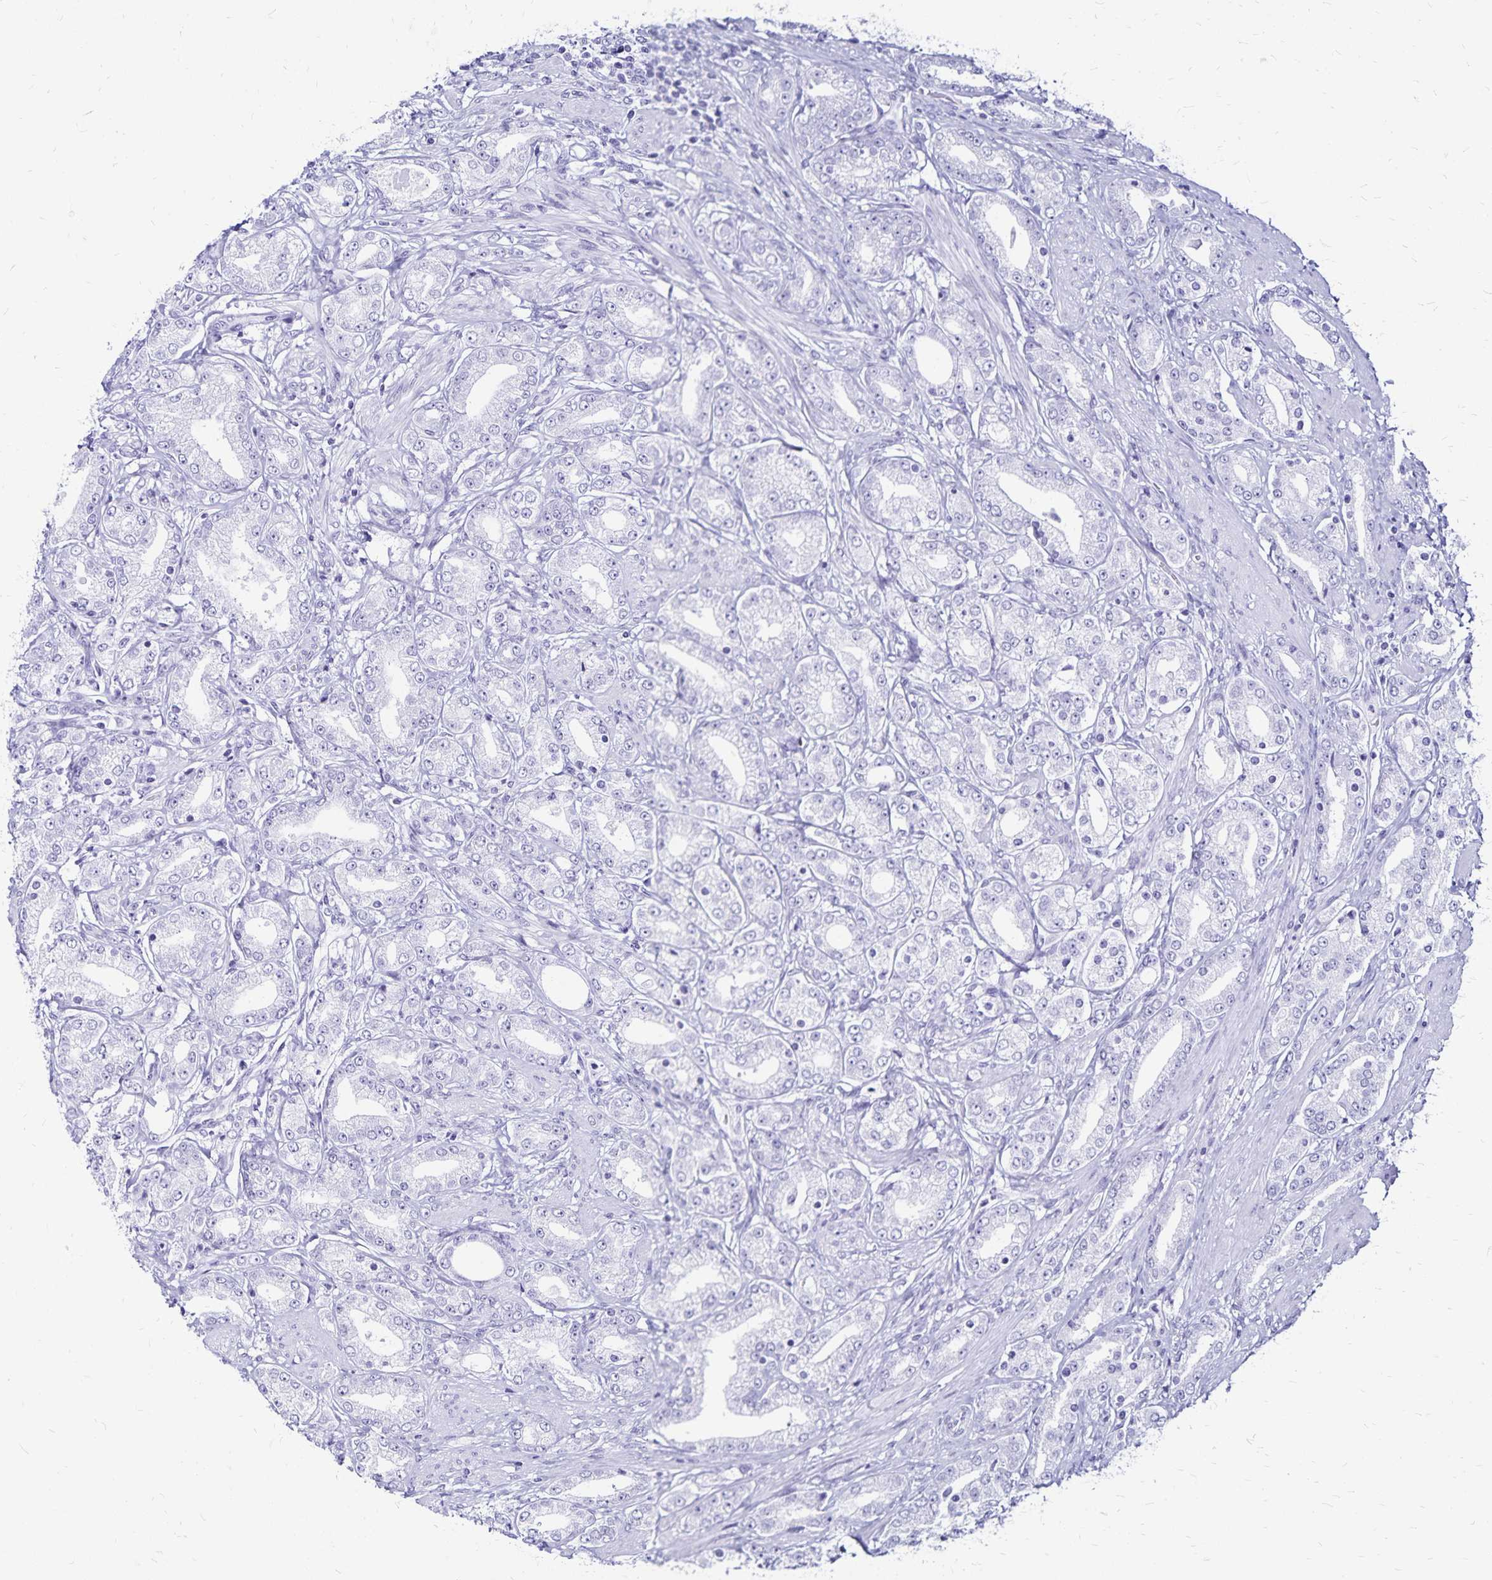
{"staining": {"intensity": "negative", "quantity": "none", "location": "none"}, "tissue": "prostate cancer", "cell_type": "Tumor cells", "image_type": "cancer", "snomed": [{"axis": "morphology", "description": "Adenocarcinoma, High grade"}, {"axis": "topography", "description": "Prostate"}], "caption": "An immunohistochemistry micrograph of prostate high-grade adenocarcinoma is shown. There is no staining in tumor cells of prostate high-grade adenocarcinoma.", "gene": "LIN28B", "patient": {"sex": "male", "age": 67}}